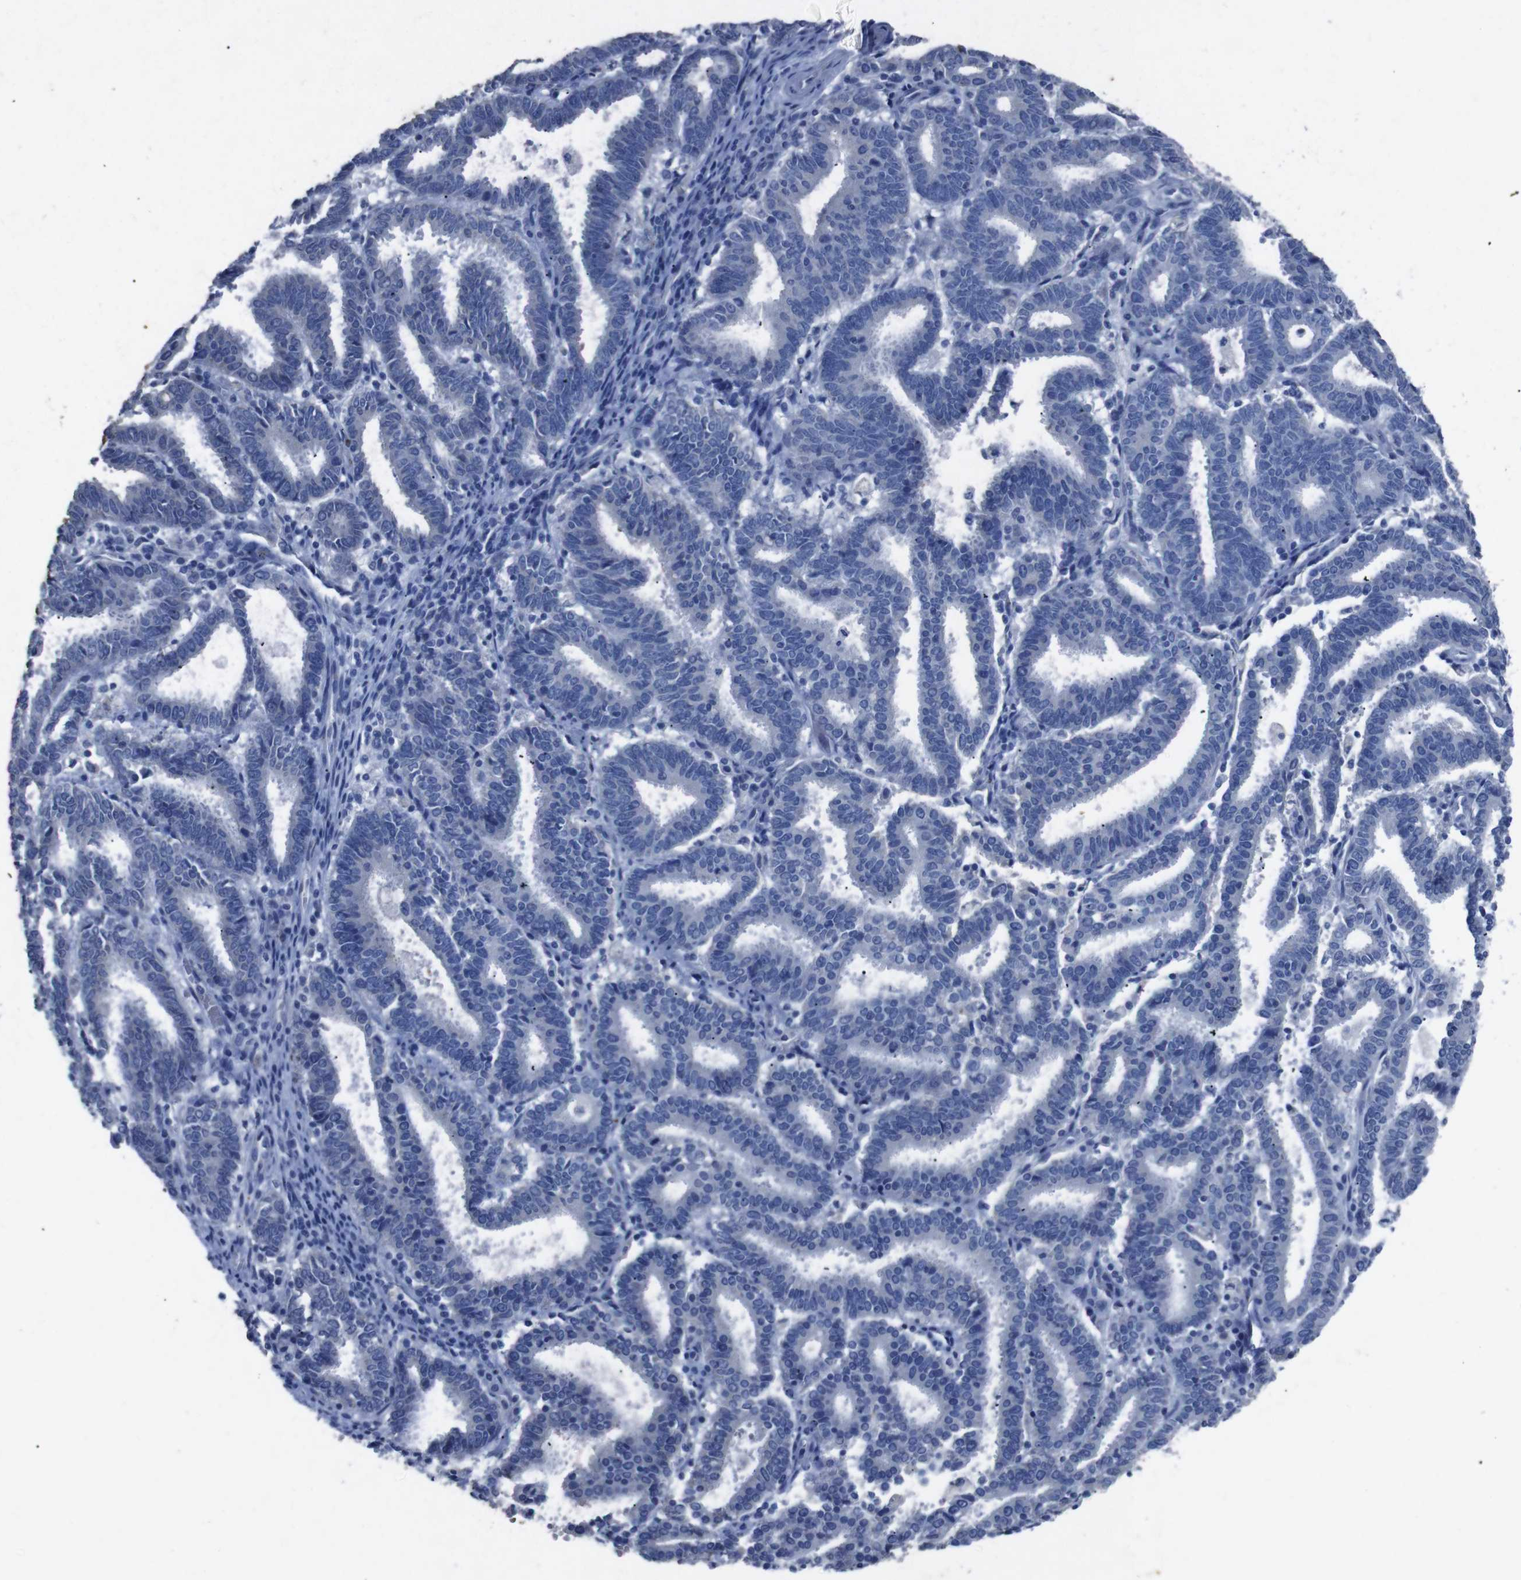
{"staining": {"intensity": "negative", "quantity": "none", "location": "none"}, "tissue": "endometrial cancer", "cell_type": "Tumor cells", "image_type": "cancer", "snomed": [{"axis": "morphology", "description": "Adenocarcinoma, NOS"}, {"axis": "topography", "description": "Uterus"}], "caption": "DAB immunohistochemical staining of endometrial cancer (adenocarcinoma) displays no significant positivity in tumor cells. Nuclei are stained in blue.", "gene": "GJB2", "patient": {"sex": "female", "age": 83}}